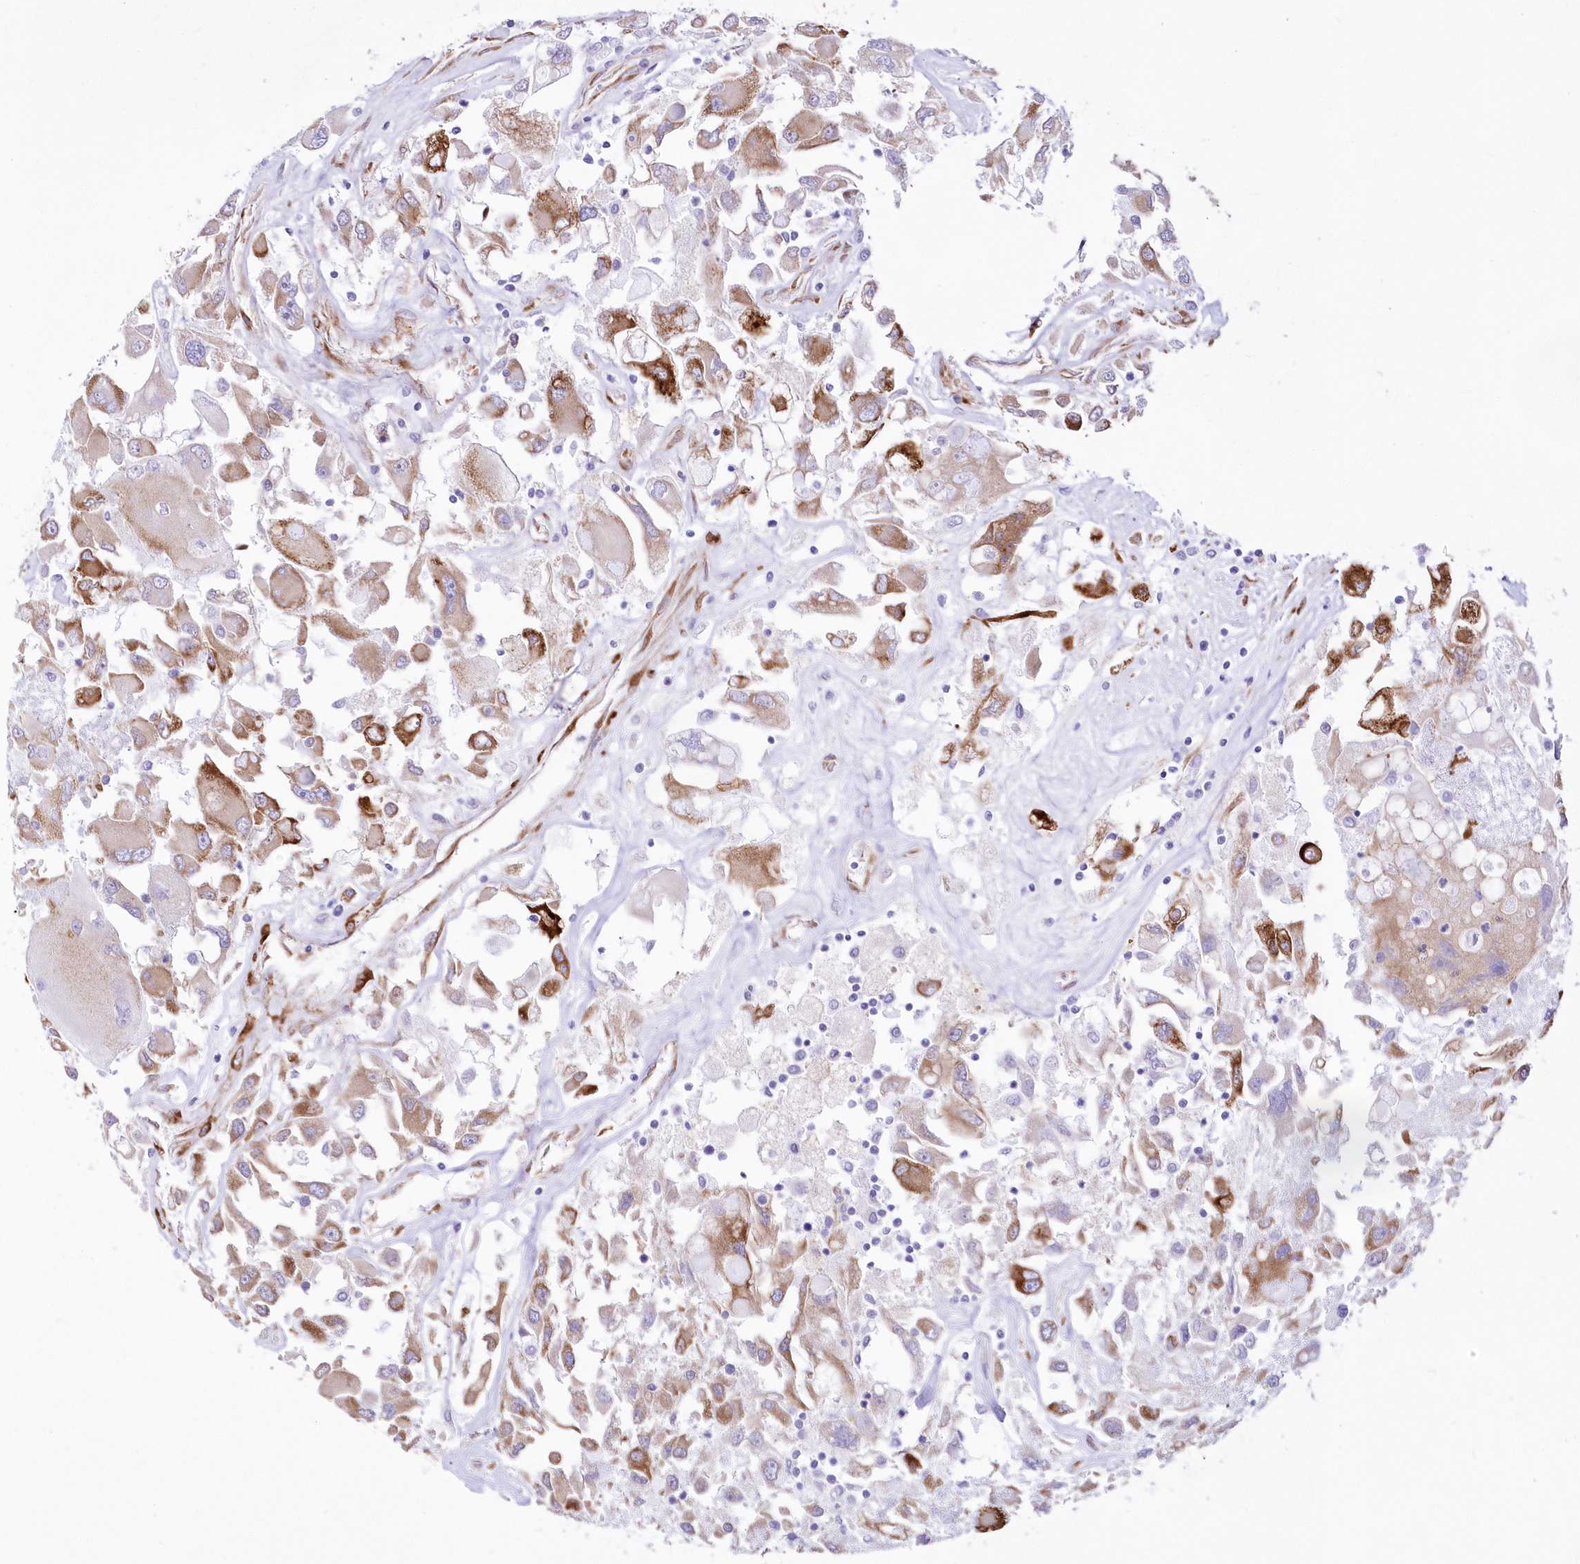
{"staining": {"intensity": "moderate", "quantity": ">75%", "location": "cytoplasmic/membranous"}, "tissue": "renal cancer", "cell_type": "Tumor cells", "image_type": "cancer", "snomed": [{"axis": "morphology", "description": "Adenocarcinoma, NOS"}, {"axis": "topography", "description": "Kidney"}], "caption": "Renal cancer (adenocarcinoma) was stained to show a protein in brown. There is medium levels of moderate cytoplasmic/membranous staining in about >75% of tumor cells. The protein of interest is shown in brown color, while the nuclei are stained blue.", "gene": "YTHDC2", "patient": {"sex": "female", "age": 52}}